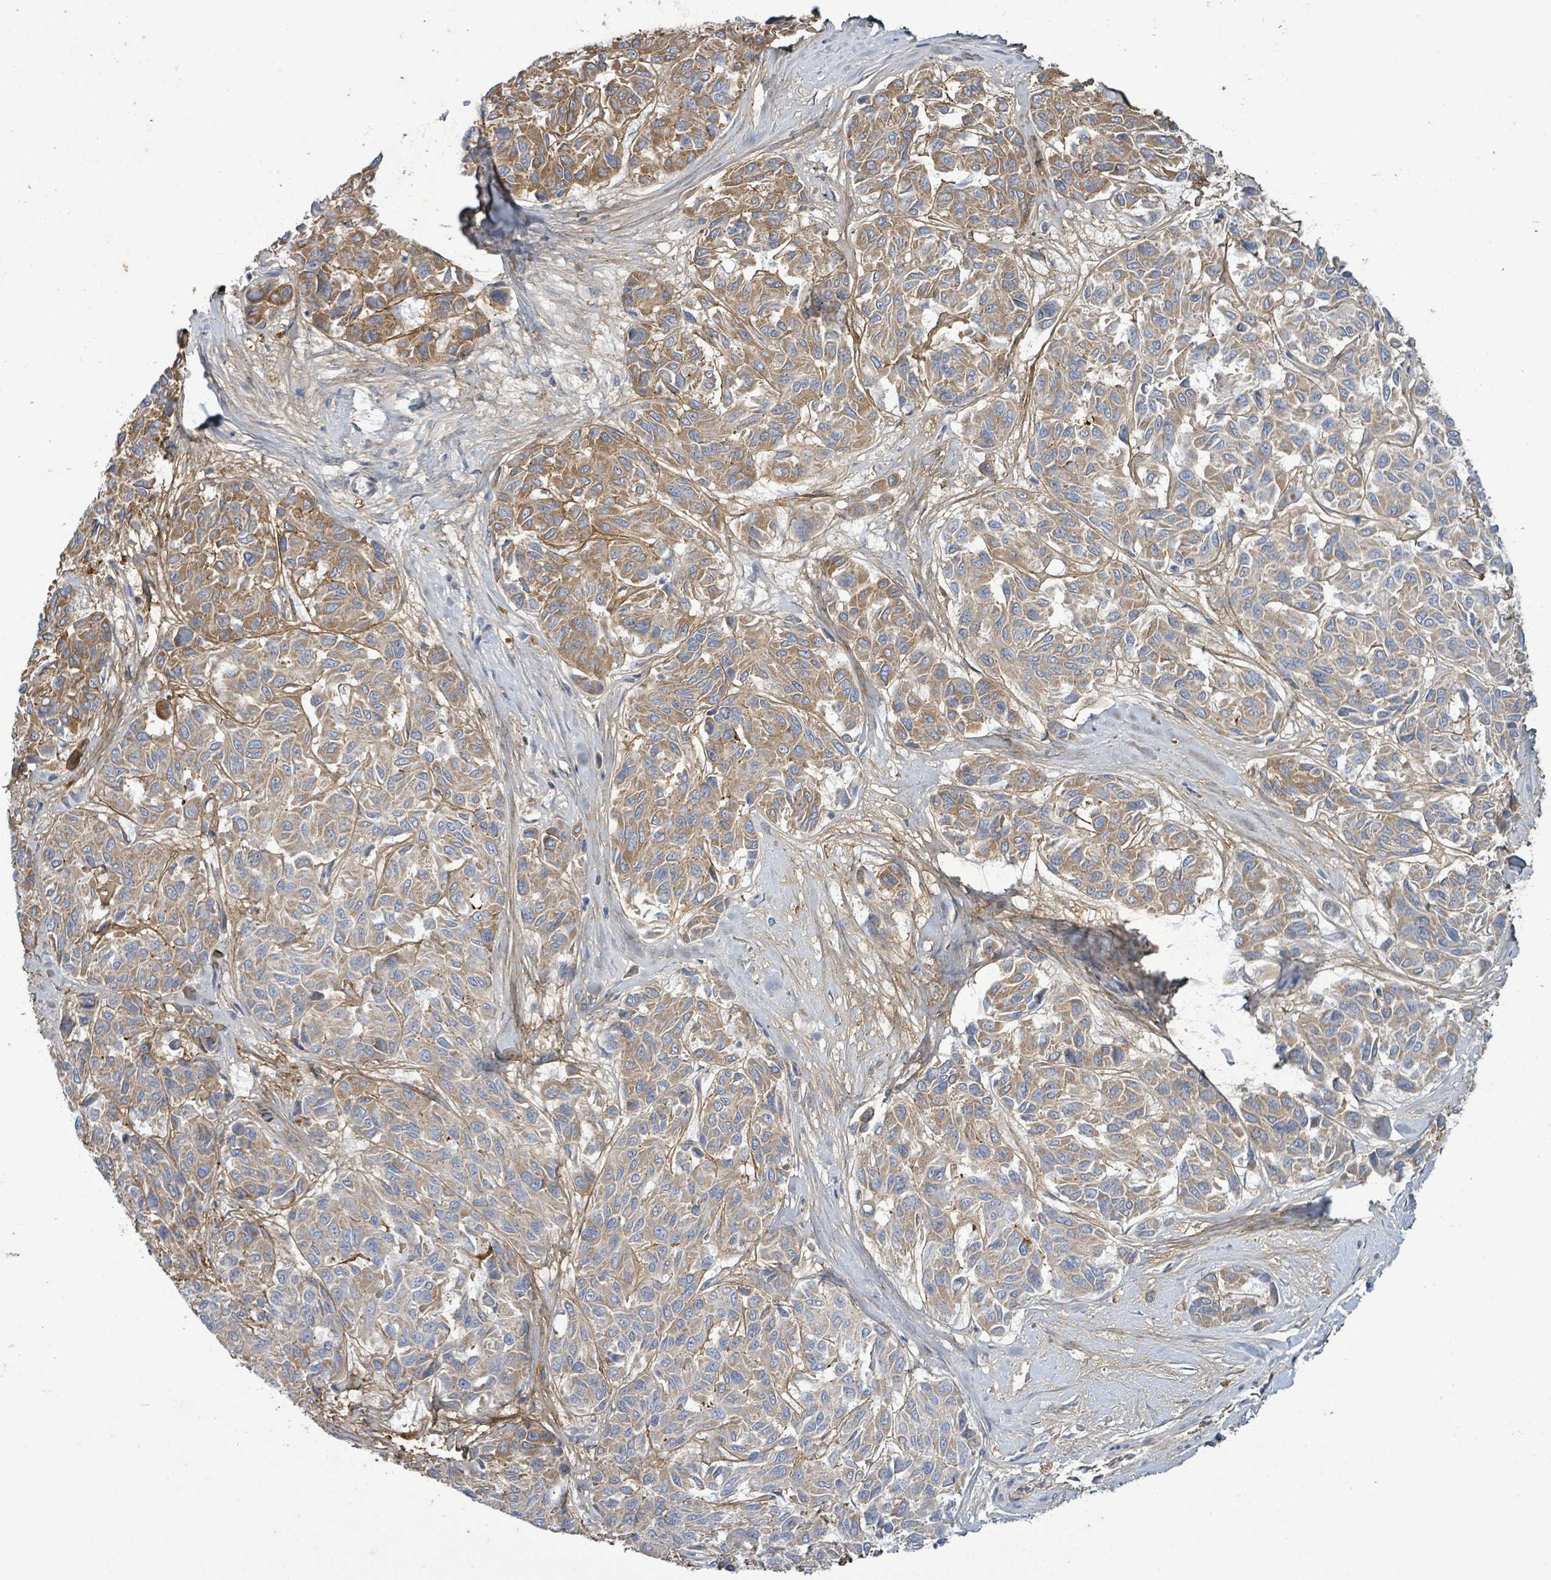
{"staining": {"intensity": "moderate", "quantity": ">75%", "location": "cytoplasmic/membranous"}, "tissue": "melanoma", "cell_type": "Tumor cells", "image_type": "cancer", "snomed": [{"axis": "morphology", "description": "Malignant melanoma, NOS"}, {"axis": "topography", "description": "Skin"}], "caption": "Immunohistochemical staining of human malignant melanoma reveals moderate cytoplasmic/membranous protein positivity in approximately >75% of tumor cells.", "gene": "ALG12", "patient": {"sex": "female", "age": 66}}